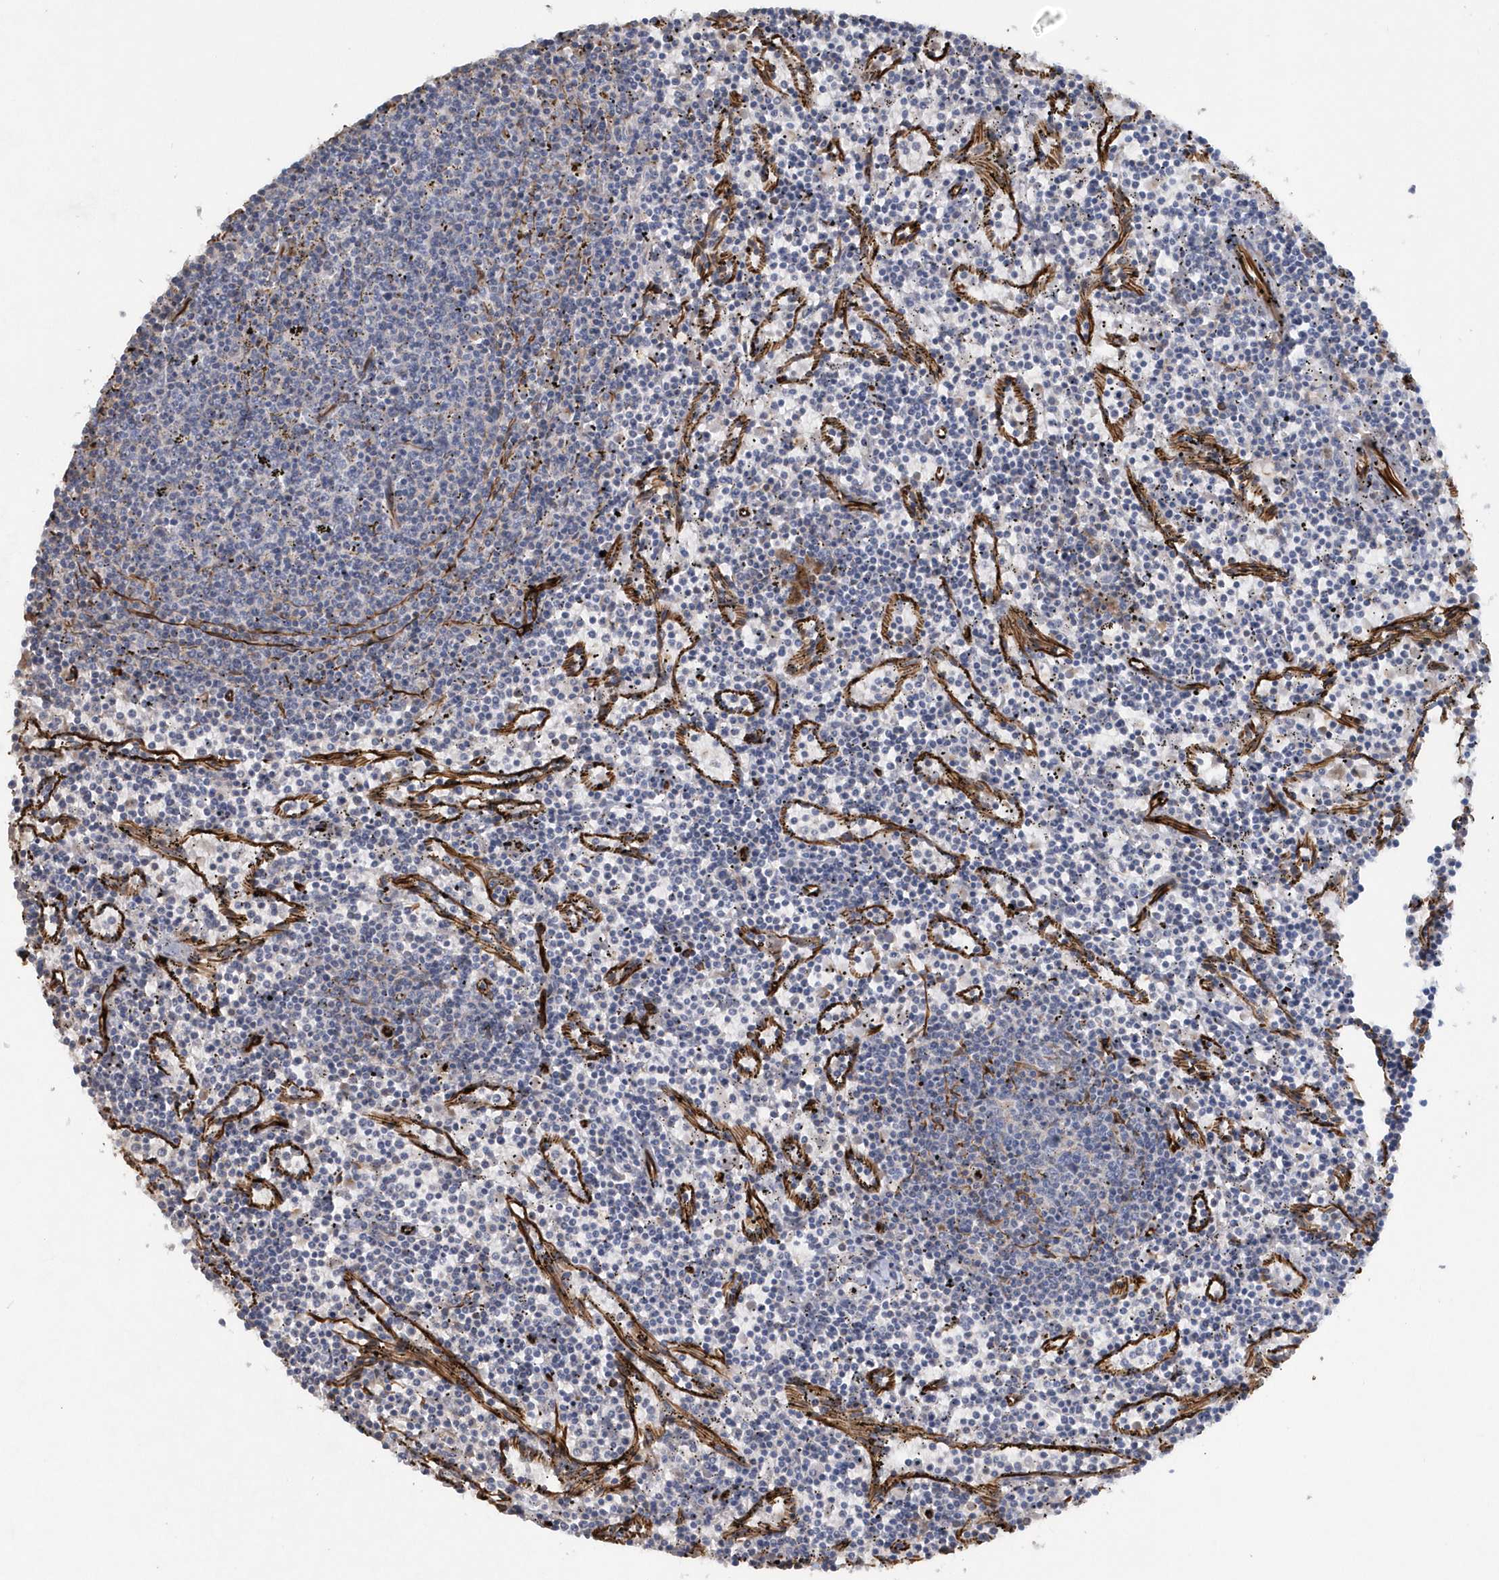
{"staining": {"intensity": "negative", "quantity": "none", "location": "none"}, "tissue": "lymphoma", "cell_type": "Tumor cells", "image_type": "cancer", "snomed": [{"axis": "morphology", "description": "Malignant lymphoma, non-Hodgkin's type, Low grade"}, {"axis": "topography", "description": "Spleen"}], "caption": "Immunohistochemistry photomicrograph of neoplastic tissue: low-grade malignant lymphoma, non-Hodgkin's type stained with DAB (3,3'-diaminobenzidine) reveals no significant protein expression in tumor cells. The staining was performed using DAB (3,3'-diaminobenzidine) to visualize the protein expression in brown, while the nuclei were stained in blue with hematoxylin (Magnification: 20x).", "gene": "RAB17", "patient": {"sex": "female", "age": 50}}